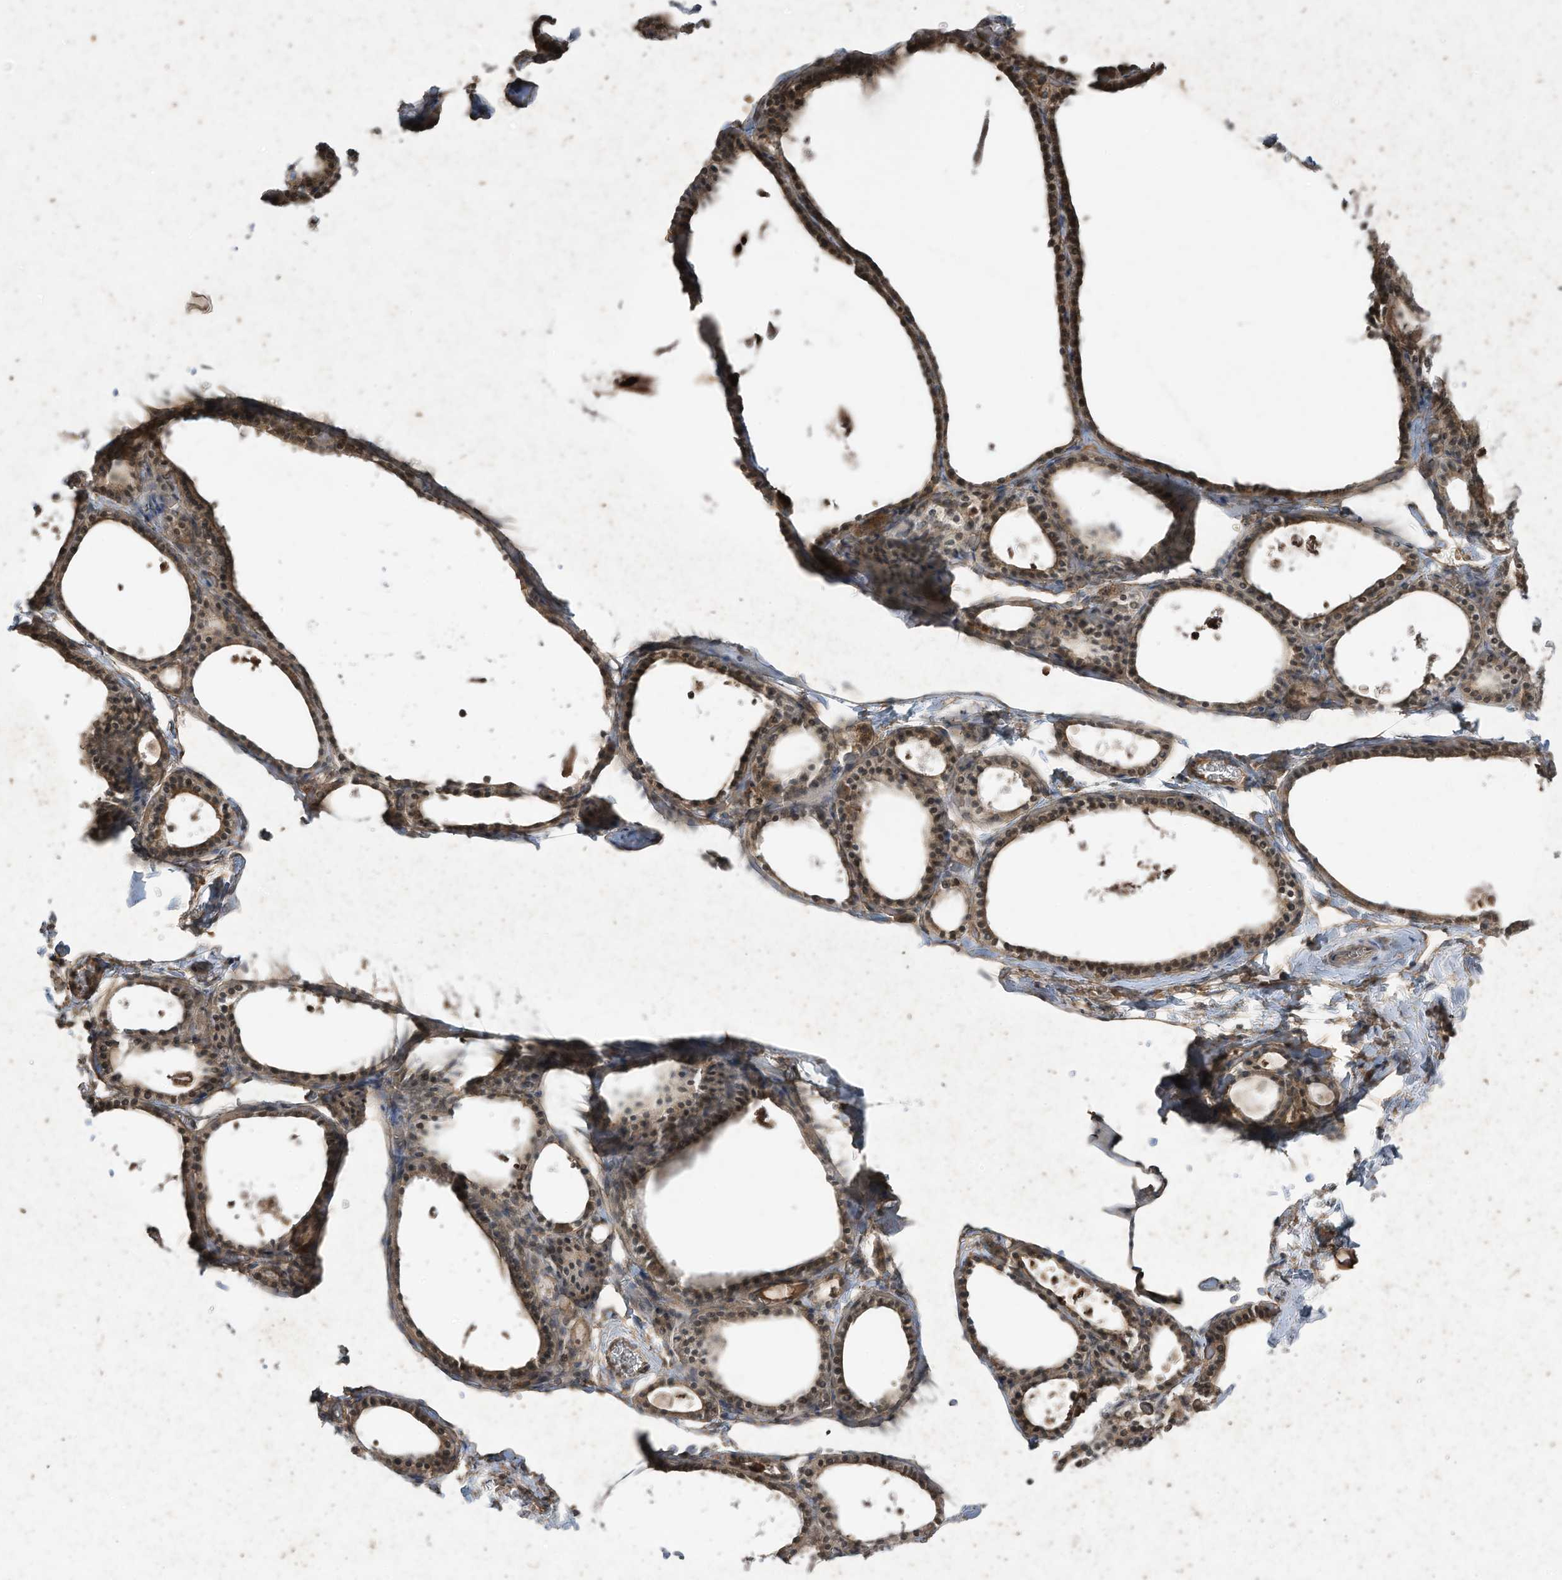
{"staining": {"intensity": "moderate", "quantity": ">75%", "location": "cytoplasmic/membranous"}, "tissue": "thyroid gland", "cell_type": "Glandular cells", "image_type": "normal", "snomed": [{"axis": "morphology", "description": "Normal tissue, NOS"}, {"axis": "topography", "description": "Thyroid gland"}], "caption": "High-magnification brightfield microscopy of normal thyroid gland stained with DAB (brown) and counterstained with hematoxylin (blue). glandular cells exhibit moderate cytoplasmic/membranous positivity is seen in about>75% of cells.", "gene": "MATN2", "patient": {"sex": "male", "age": 56}}